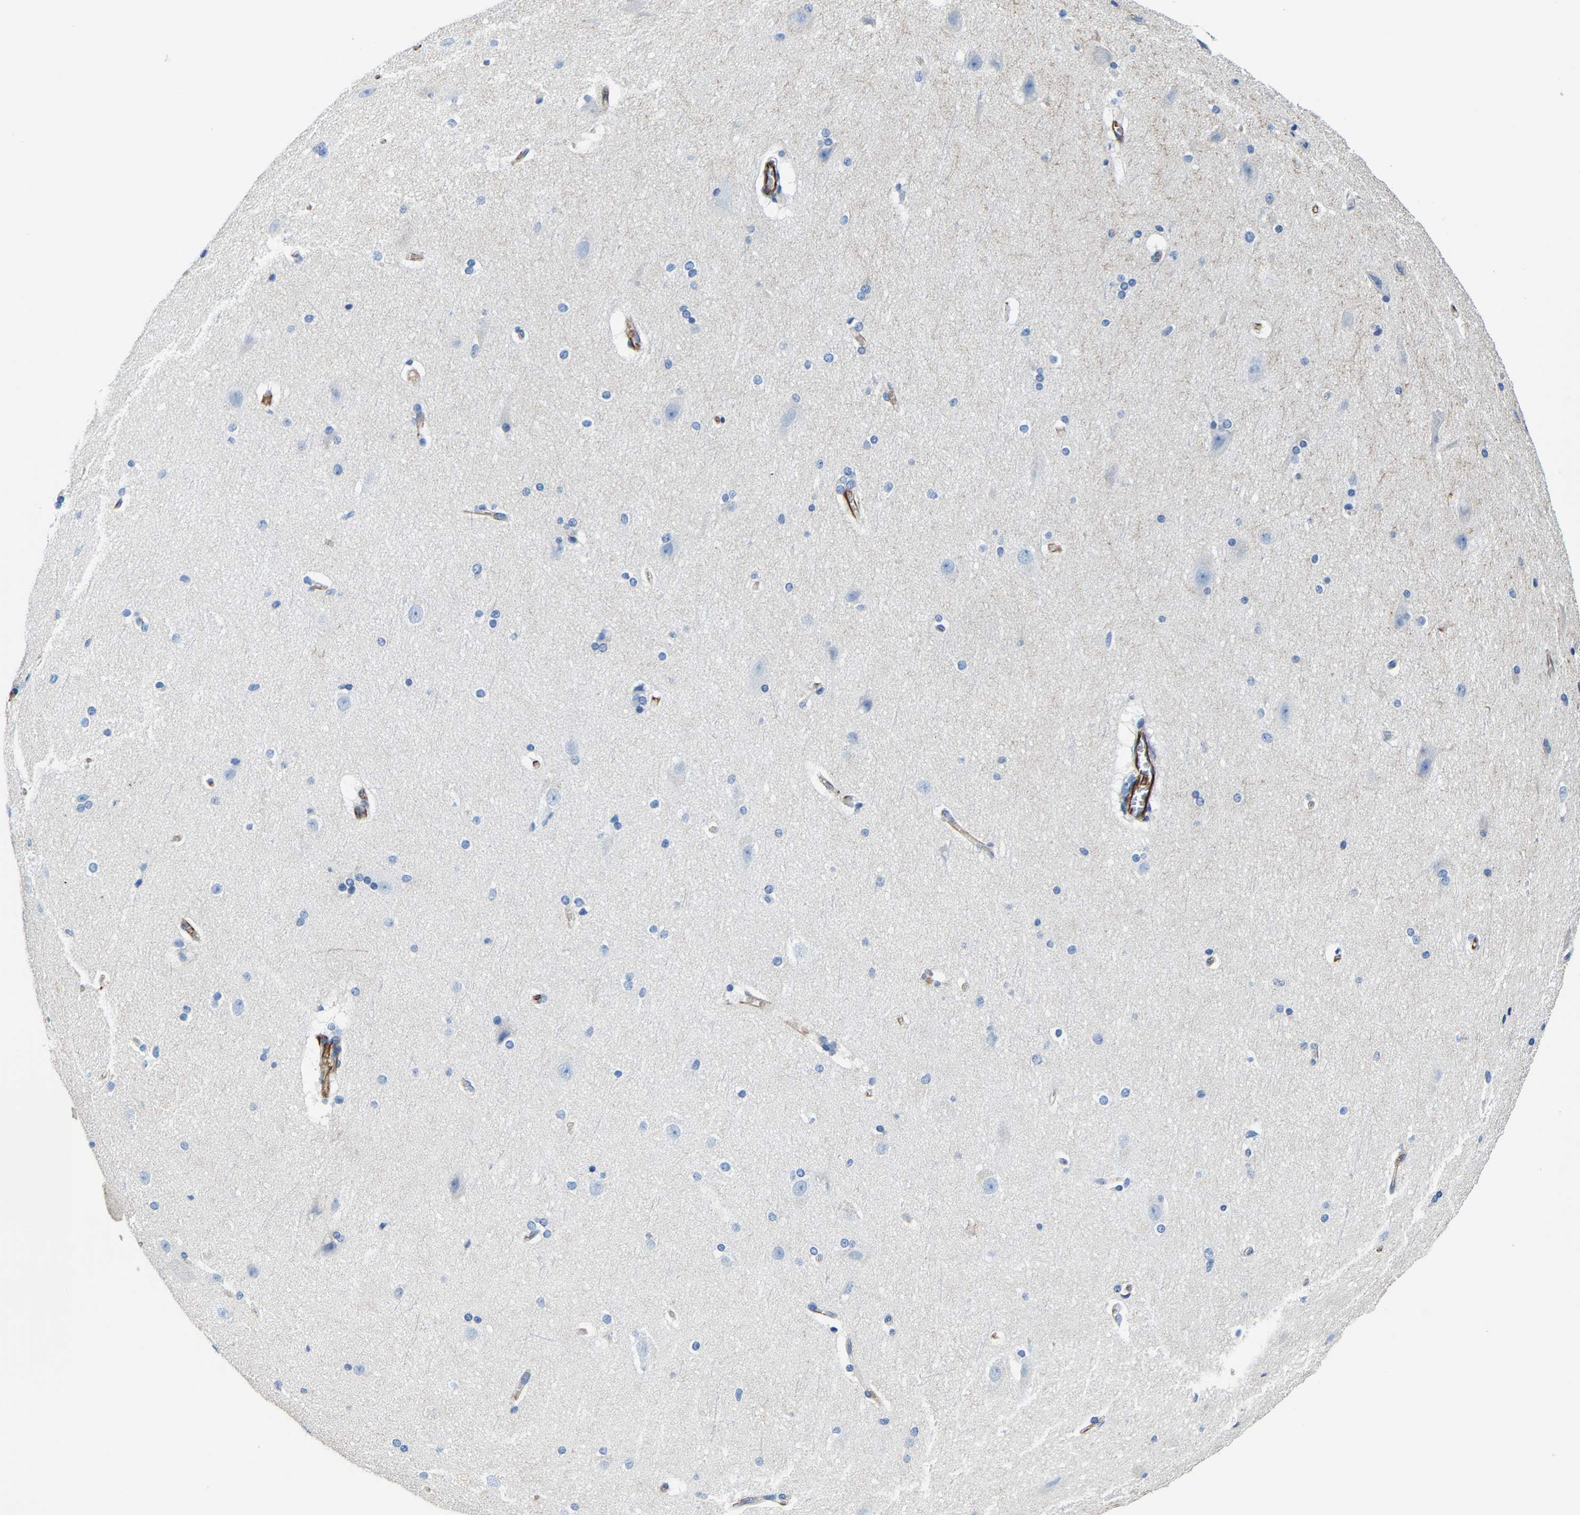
{"staining": {"intensity": "strong", "quantity": ">75%", "location": "cytoplasmic/membranous"}, "tissue": "cerebral cortex", "cell_type": "Endothelial cells", "image_type": "normal", "snomed": [{"axis": "morphology", "description": "Normal tissue, NOS"}, {"axis": "topography", "description": "Cerebral cortex"}, {"axis": "topography", "description": "Hippocampus"}], "caption": "Strong cytoplasmic/membranous staining is identified in about >75% of endothelial cells in unremarkable cerebral cortex.", "gene": "MMEL1", "patient": {"sex": "female", "age": 19}}